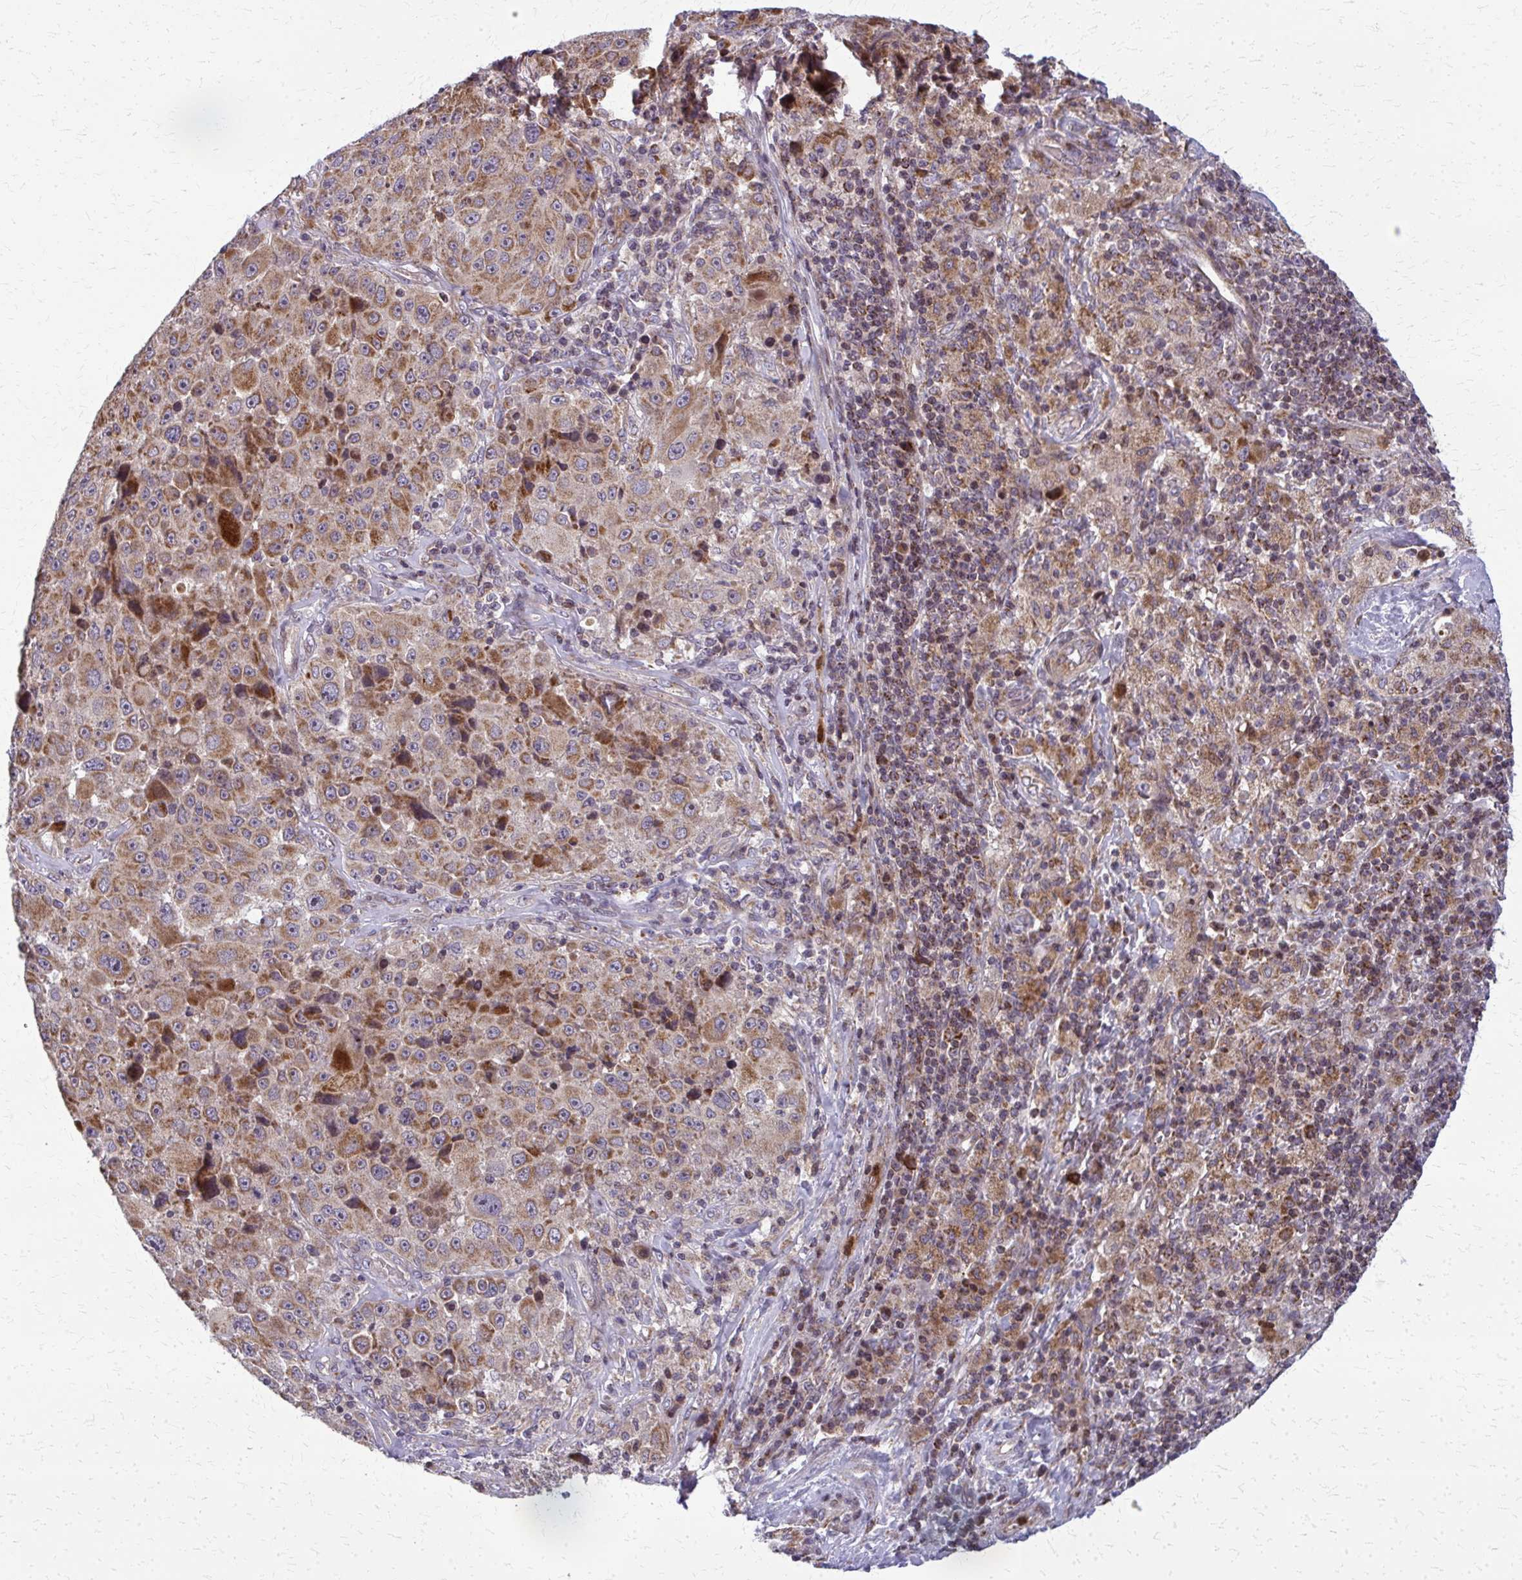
{"staining": {"intensity": "moderate", "quantity": ">75%", "location": "cytoplasmic/membranous"}, "tissue": "melanoma", "cell_type": "Tumor cells", "image_type": "cancer", "snomed": [{"axis": "morphology", "description": "Malignant melanoma, Metastatic site"}, {"axis": "topography", "description": "Lymph node"}], "caption": "Immunohistochemistry (IHC) of malignant melanoma (metastatic site) exhibits medium levels of moderate cytoplasmic/membranous staining in about >75% of tumor cells.", "gene": "MCCC1", "patient": {"sex": "male", "age": 62}}